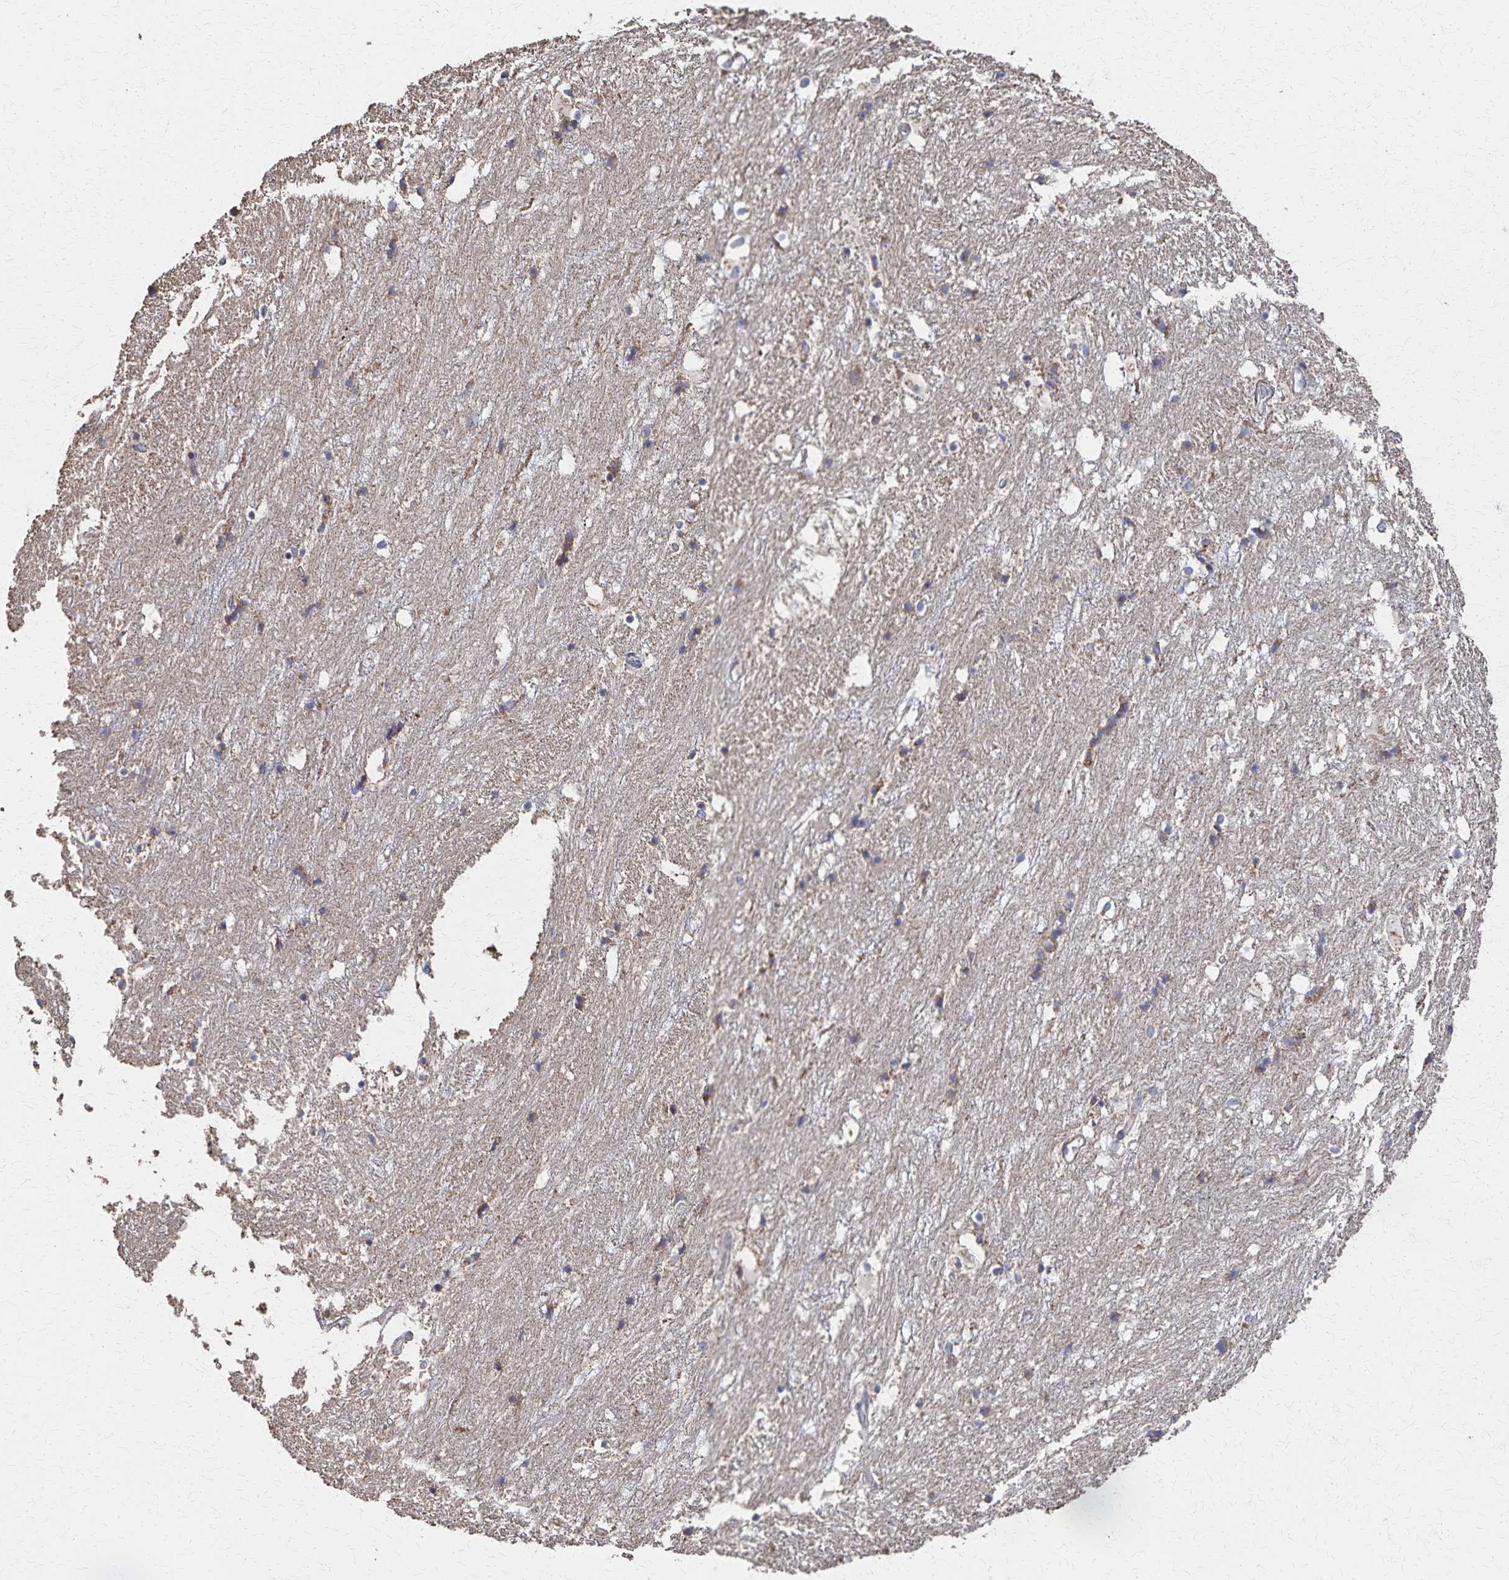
{"staining": {"intensity": "moderate", "quantity": "<25%", "location": "cytoplasmic/membranous"}, "tissue": "hippocampus", "cell_type": "Glial cells", "image_type": "normal", "snomed": [{"axis": "morphology", "description": "Normal tissue, NOS"}, {"axis": "topography", "description": "Hippocampus"}], "caption": "This photomicrograph reveals immunohistochemistry (IHC) staining of unremarkable hippocampus, with low moderate cytoplasmic/membranous staining in approximately <25% of glial cells.", "gene": "PGAP2", "patient": {"sex": "female", "age": 52}}